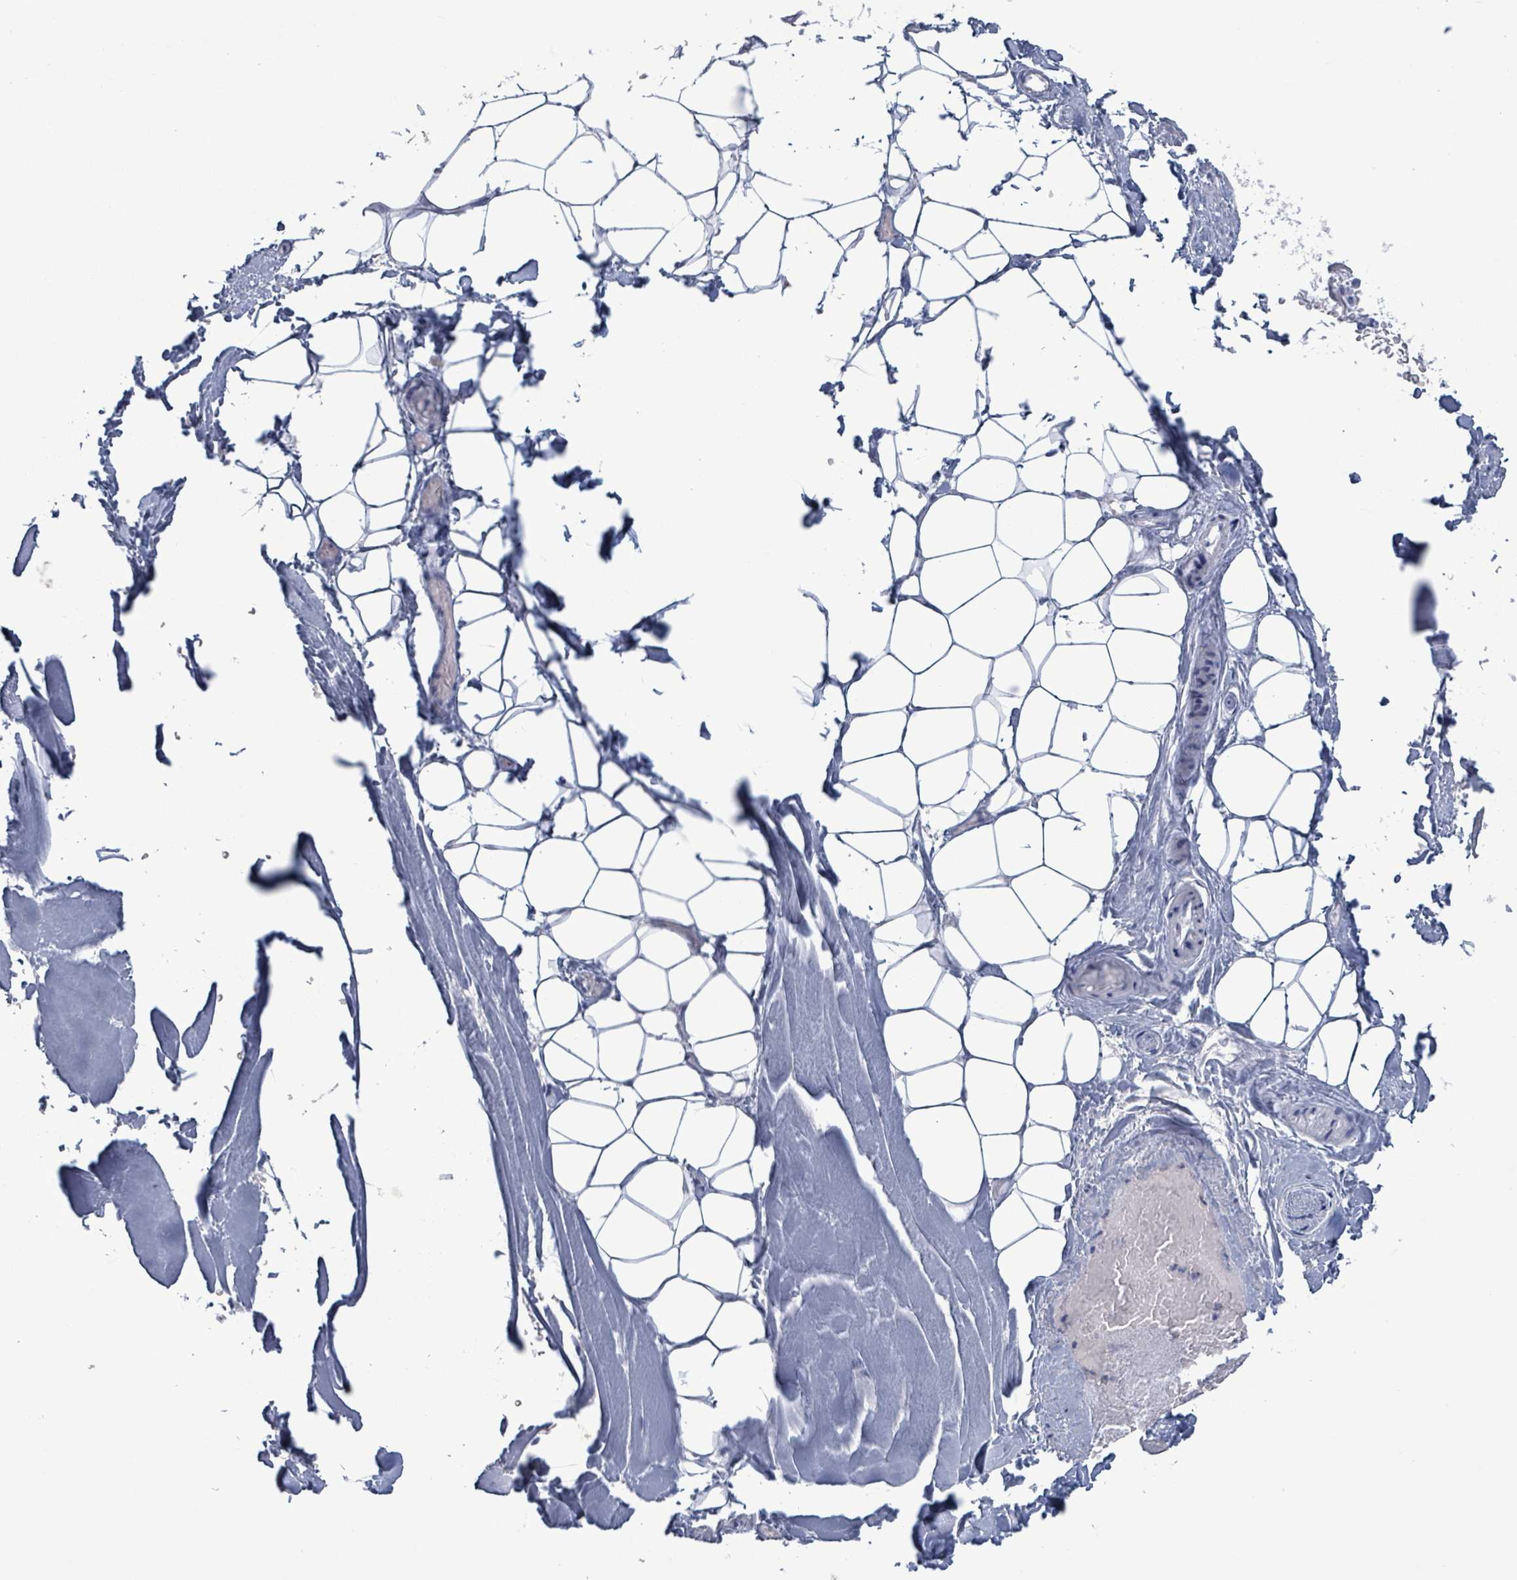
{"staining": {"intensity": "negative", "quantity": "none", "location": "none"}, "tissue": "adipose tissue", "cell_type": "Adipocytes", "image_type": "normal", "snomed": [{"axis": "morphology", "description": "Normal tissue, NOS"}, {"axis": "topography", "description": "Peripheral nerve tissue"}], "caption": "An image of adipose tissue stained for a protein displays no brown staining in adipocytes. (DAB (3,3'-diaminobenzidine) IHC, high magnification).", "gene": "NKX2", "patient": {"sex": "male", "age": 74}}